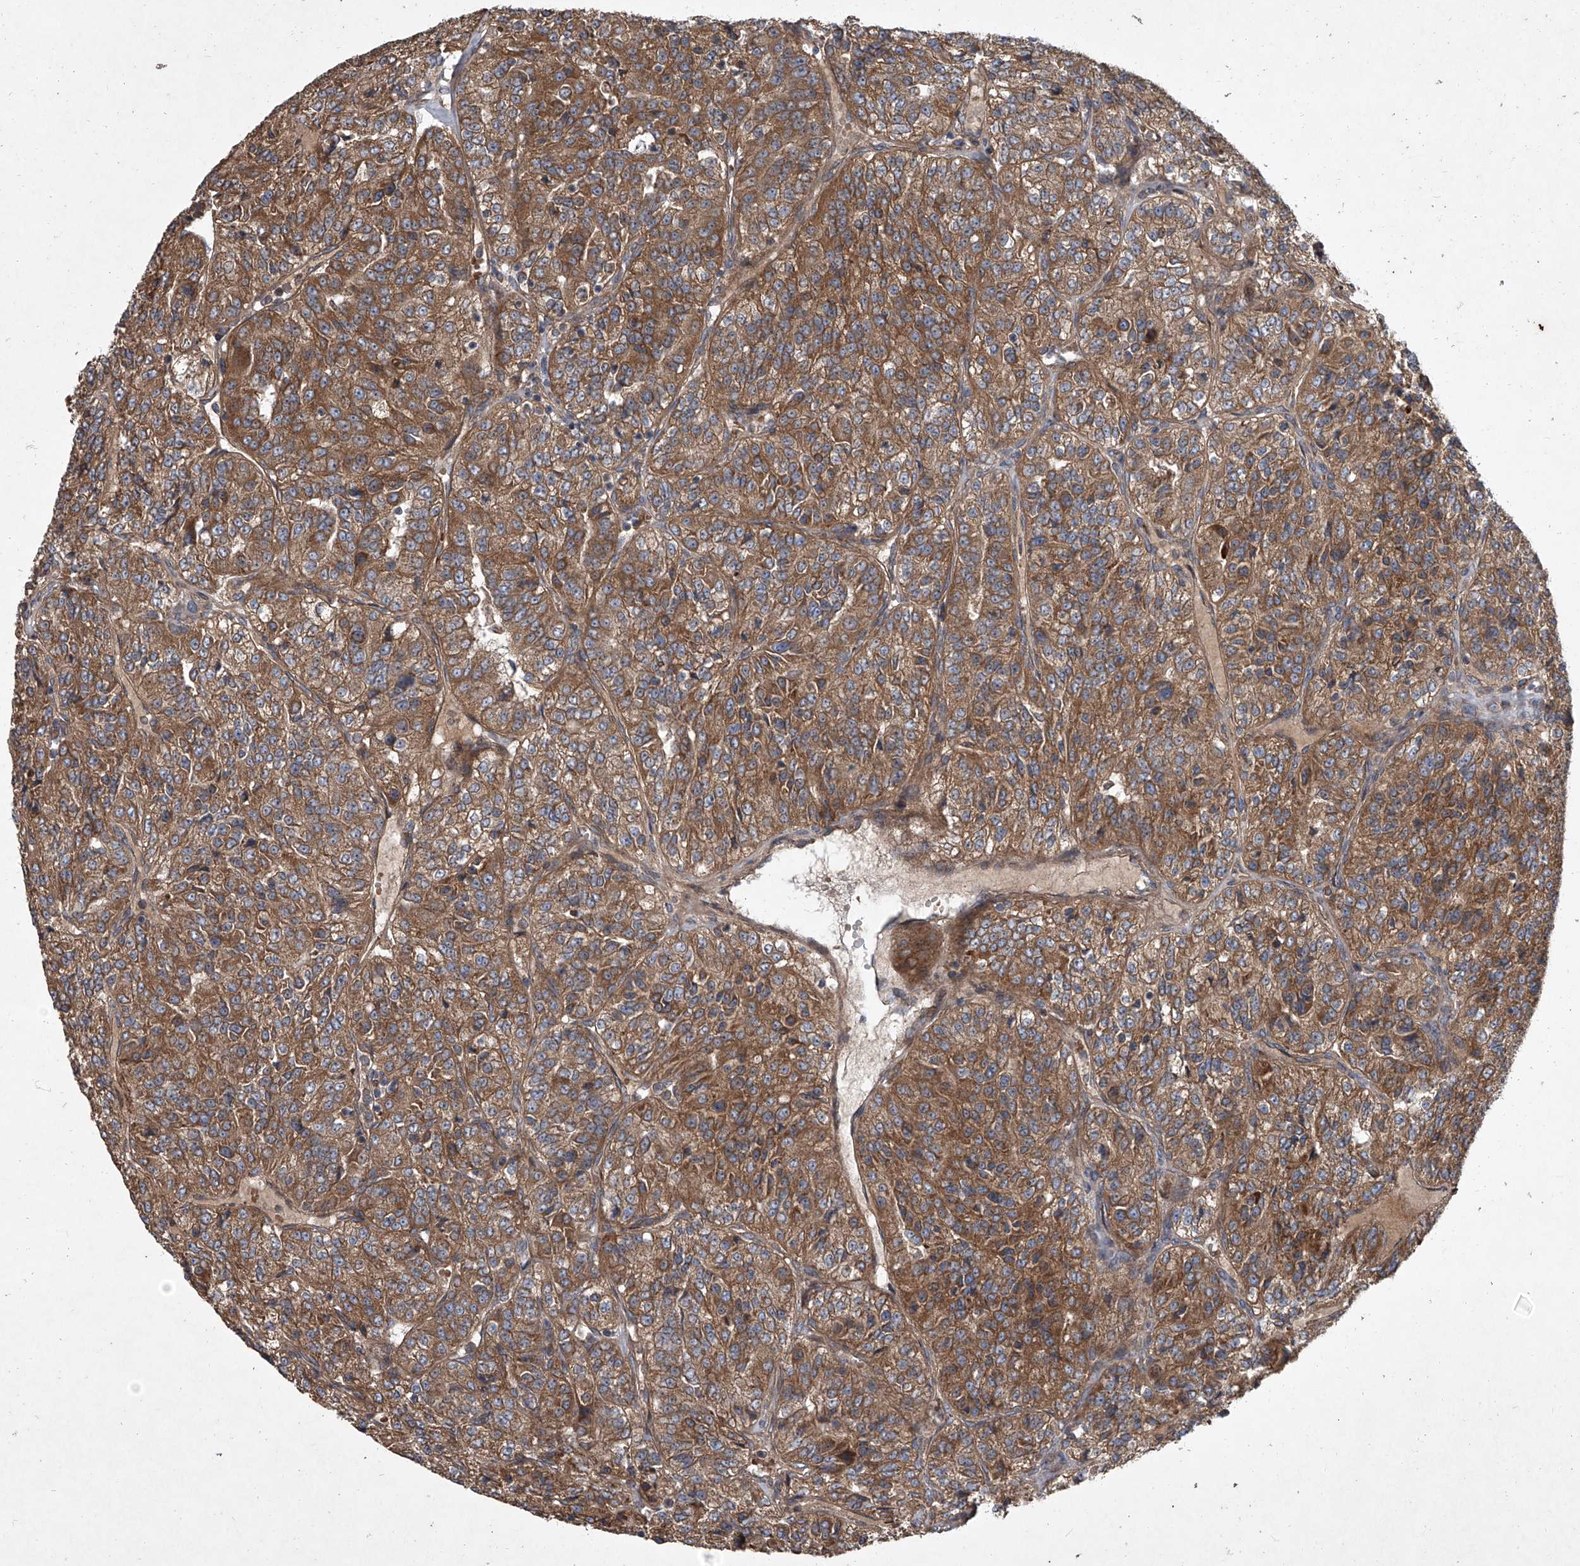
{"staining": {"intensity": "moderate", "quantity": ">75%", "location": "cytoplasmic/membranous"}, "tissue": "renal cancer", "cell_type": "Tumor cells", "image_type": "cancer", "snomed": [{"axis": "morphology", "description": "Adenocarcinoma, NOS"}, {"axis": "topography", "description": "Kidney"}], "caption": "Immunohistochemistry (IHC) of renal cancer (adenocarcinoma) exhibits medium levels of moderate cytoplasmic/membranous staining in approximately >75% of tumor cells. (DAB IHC, brown staining for protein, blue staining for nuclei).", "gene": "EVA1C", "patient": {"sex": "female", "age": 63}}